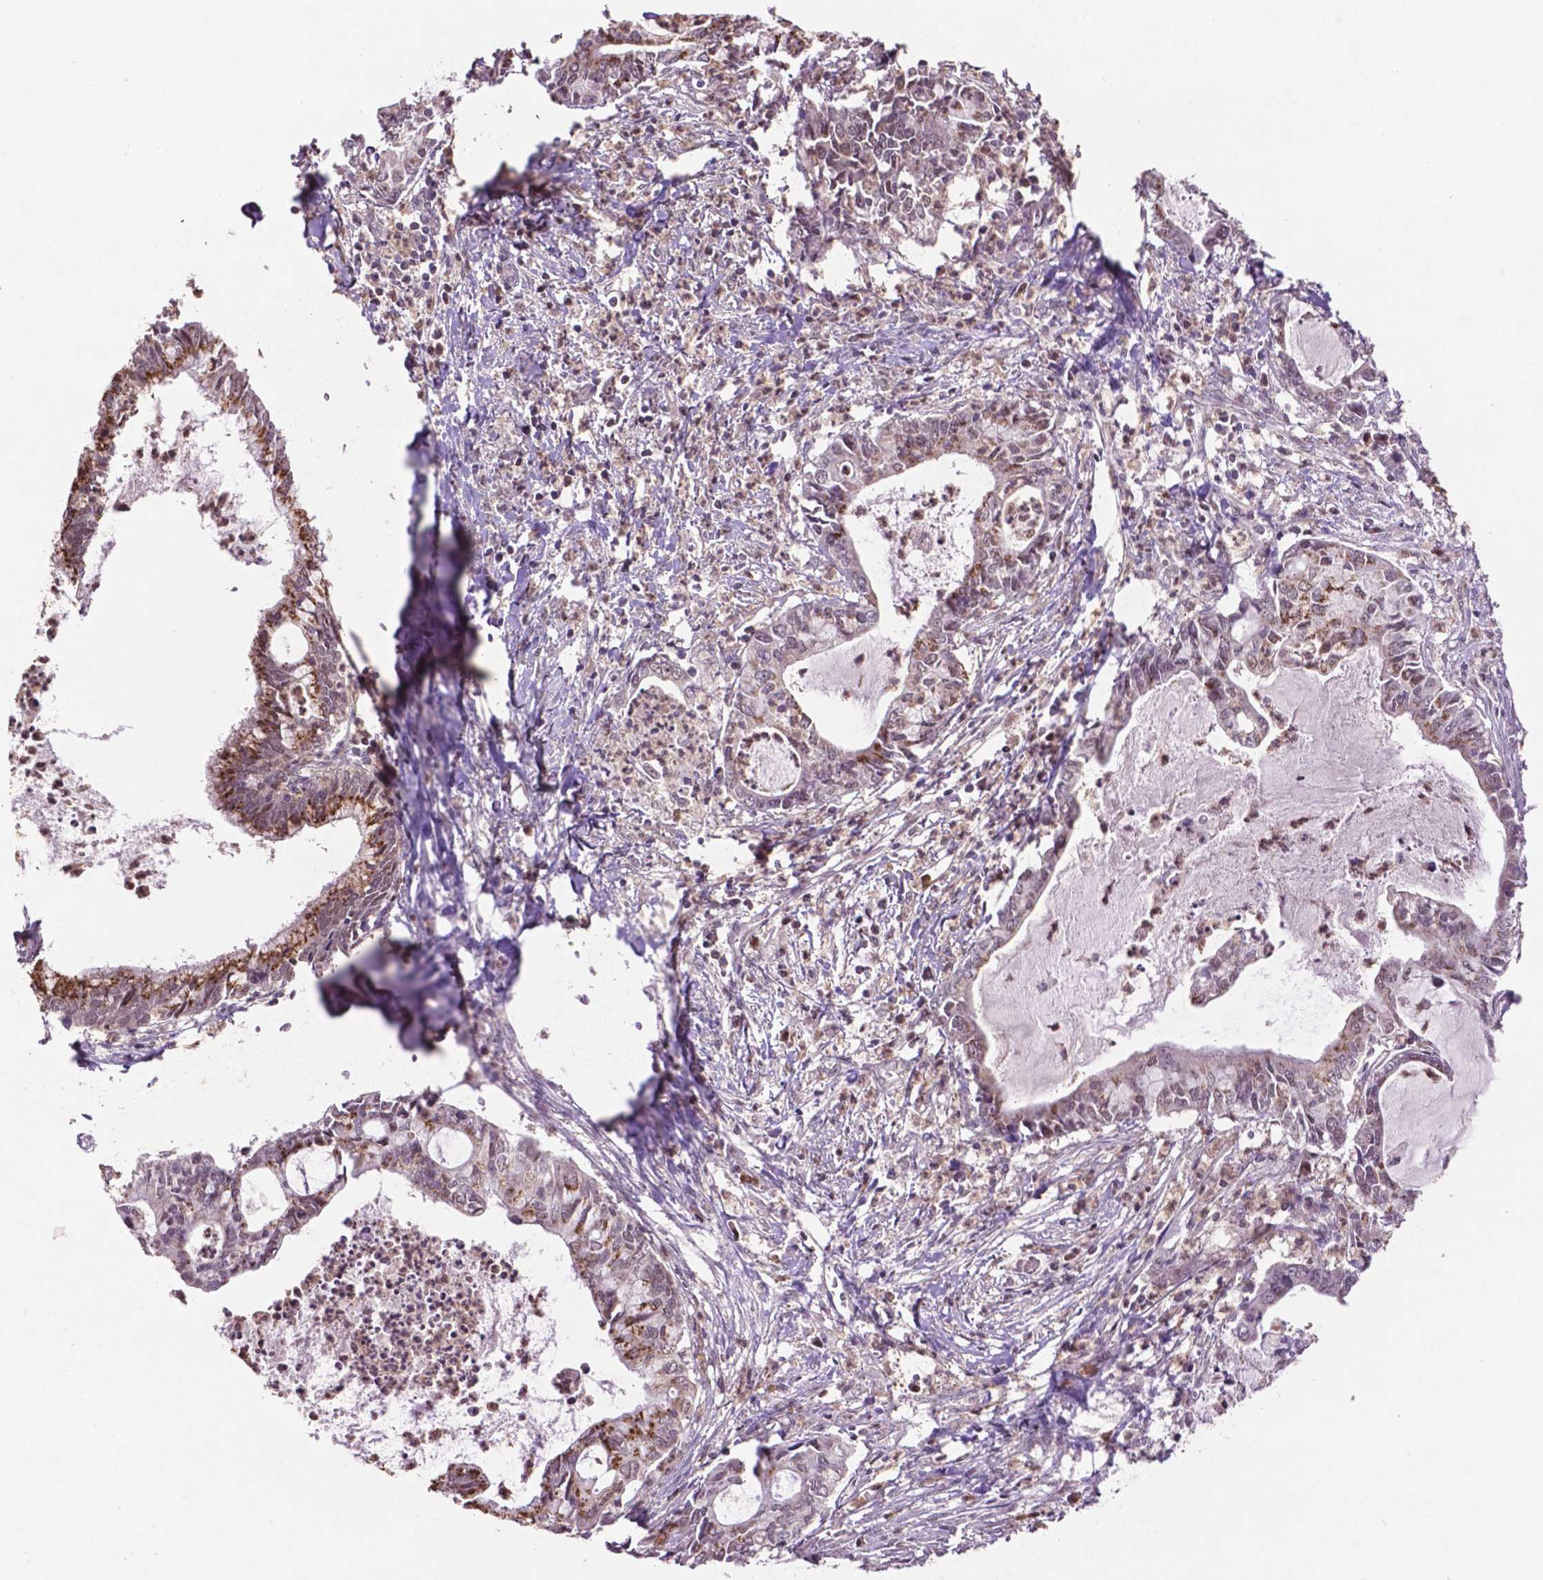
{"staining": {"intensity": "strong", "quantity": "25%-75%", "location": "cytoplasmic/membranous"}, "tissue": "cervical cancer", "cell_type": "Tumor cells", "image_type": "cancer", "snomed": [{"axis": "morphology", "description": "Adenocarcinoma, NOS"}, {"axis": "topography", "description": "Cervix"}], "caption": "Immunohistochemical staining of human cervical cancer demonstrates high levels of strong cytoplasmic/membranous positivity in approximately 25%-75% of tumor cells.", "gene": "GLRX", "patient": {"sex": "female", "age": 42}}